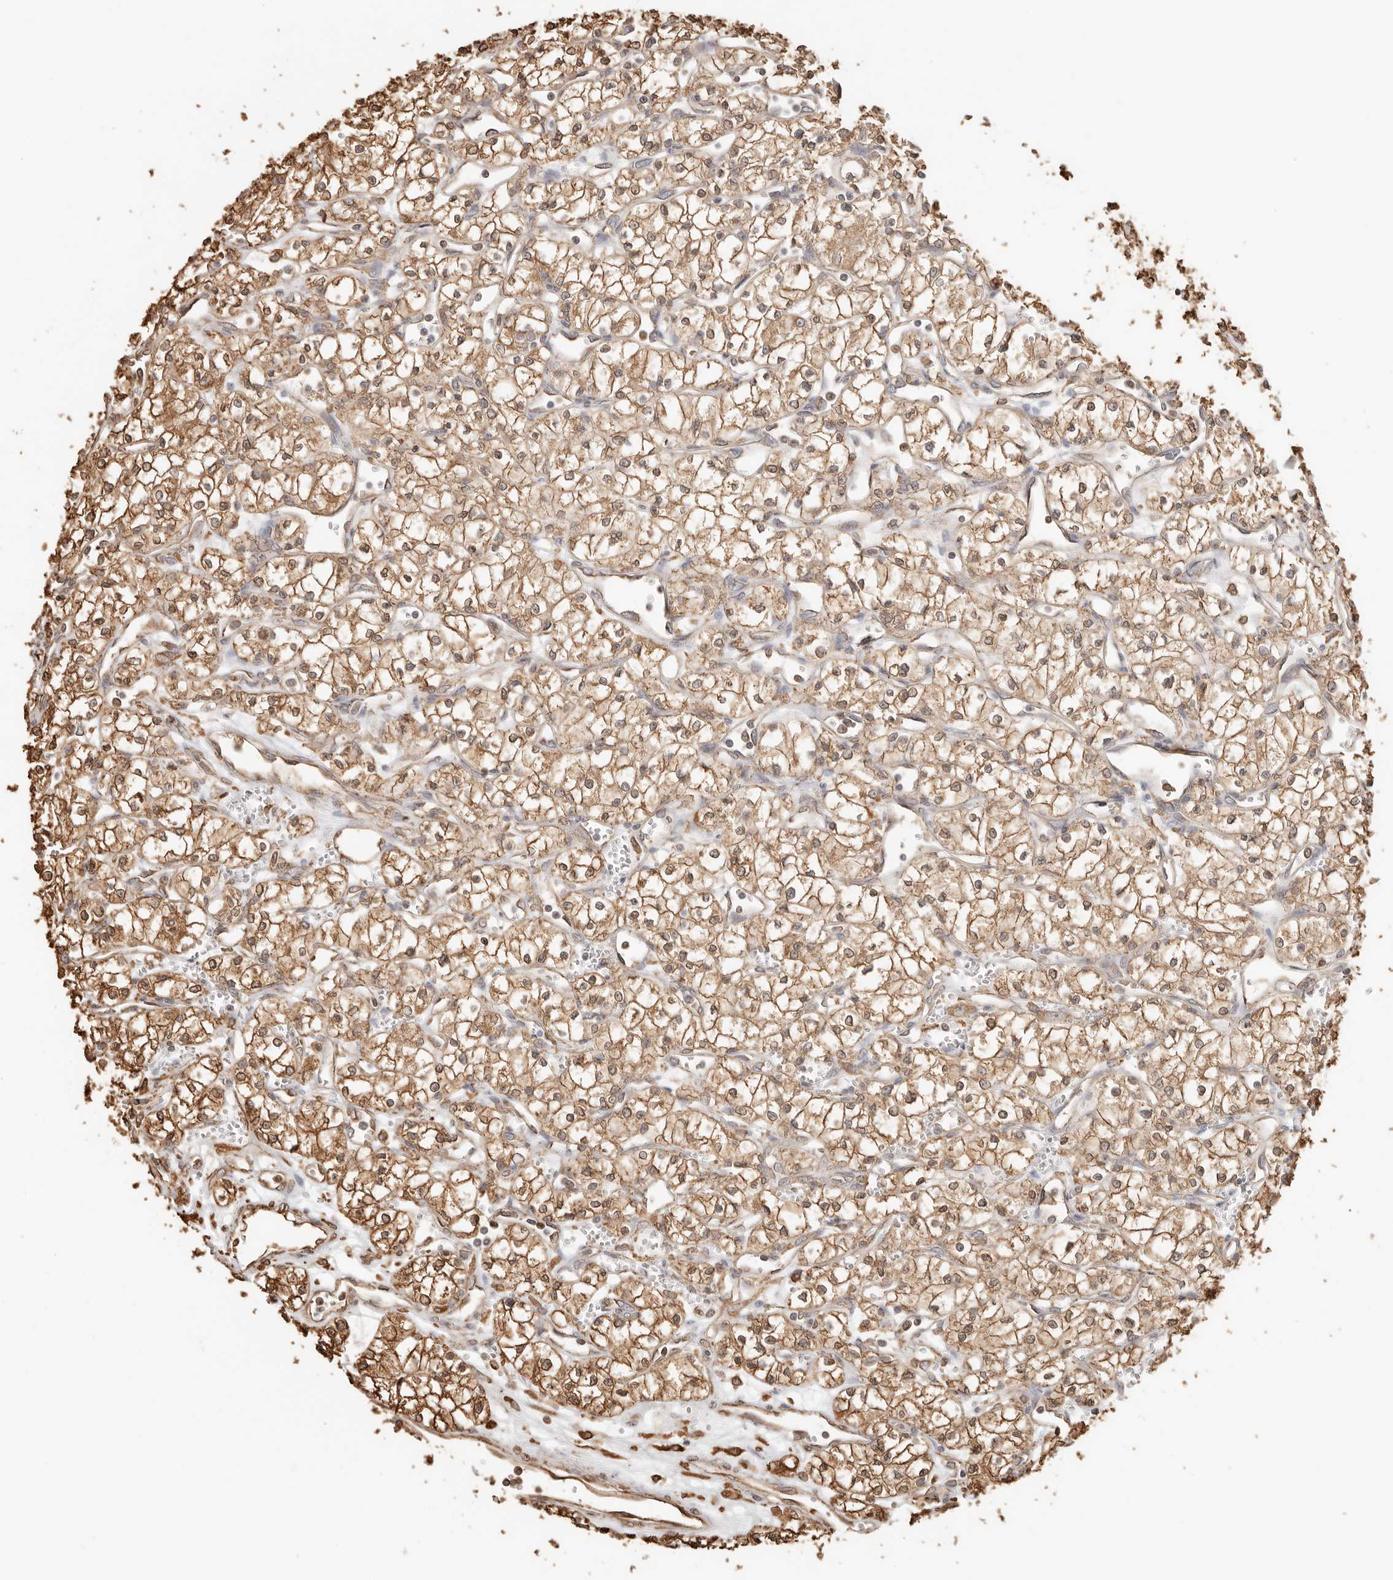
{"staining": {"intensity": "moderate", "quantity": ">75%", "location": "cytoplasmic/membranous"}, "tissue": "renal cancer", "cell_type": "Tumor cells", "image_type": "cancer", "snomed": [{"axis": "morphology", "description": "Adenocarcinoma, NOS"}, {"axis": "topography", "description": "Kidney"}], "caption": "Renal cancer stained with DAB immunohistochemistry demonstrates medium levels of moderate cytoplasmic/membranous expression in about >75% of tumor cells. The protein is shown in brown color, while the nuclei are stained blue.", "gene": "ARHGEF10L", "patient": {"sex": "male", "age": 59}}